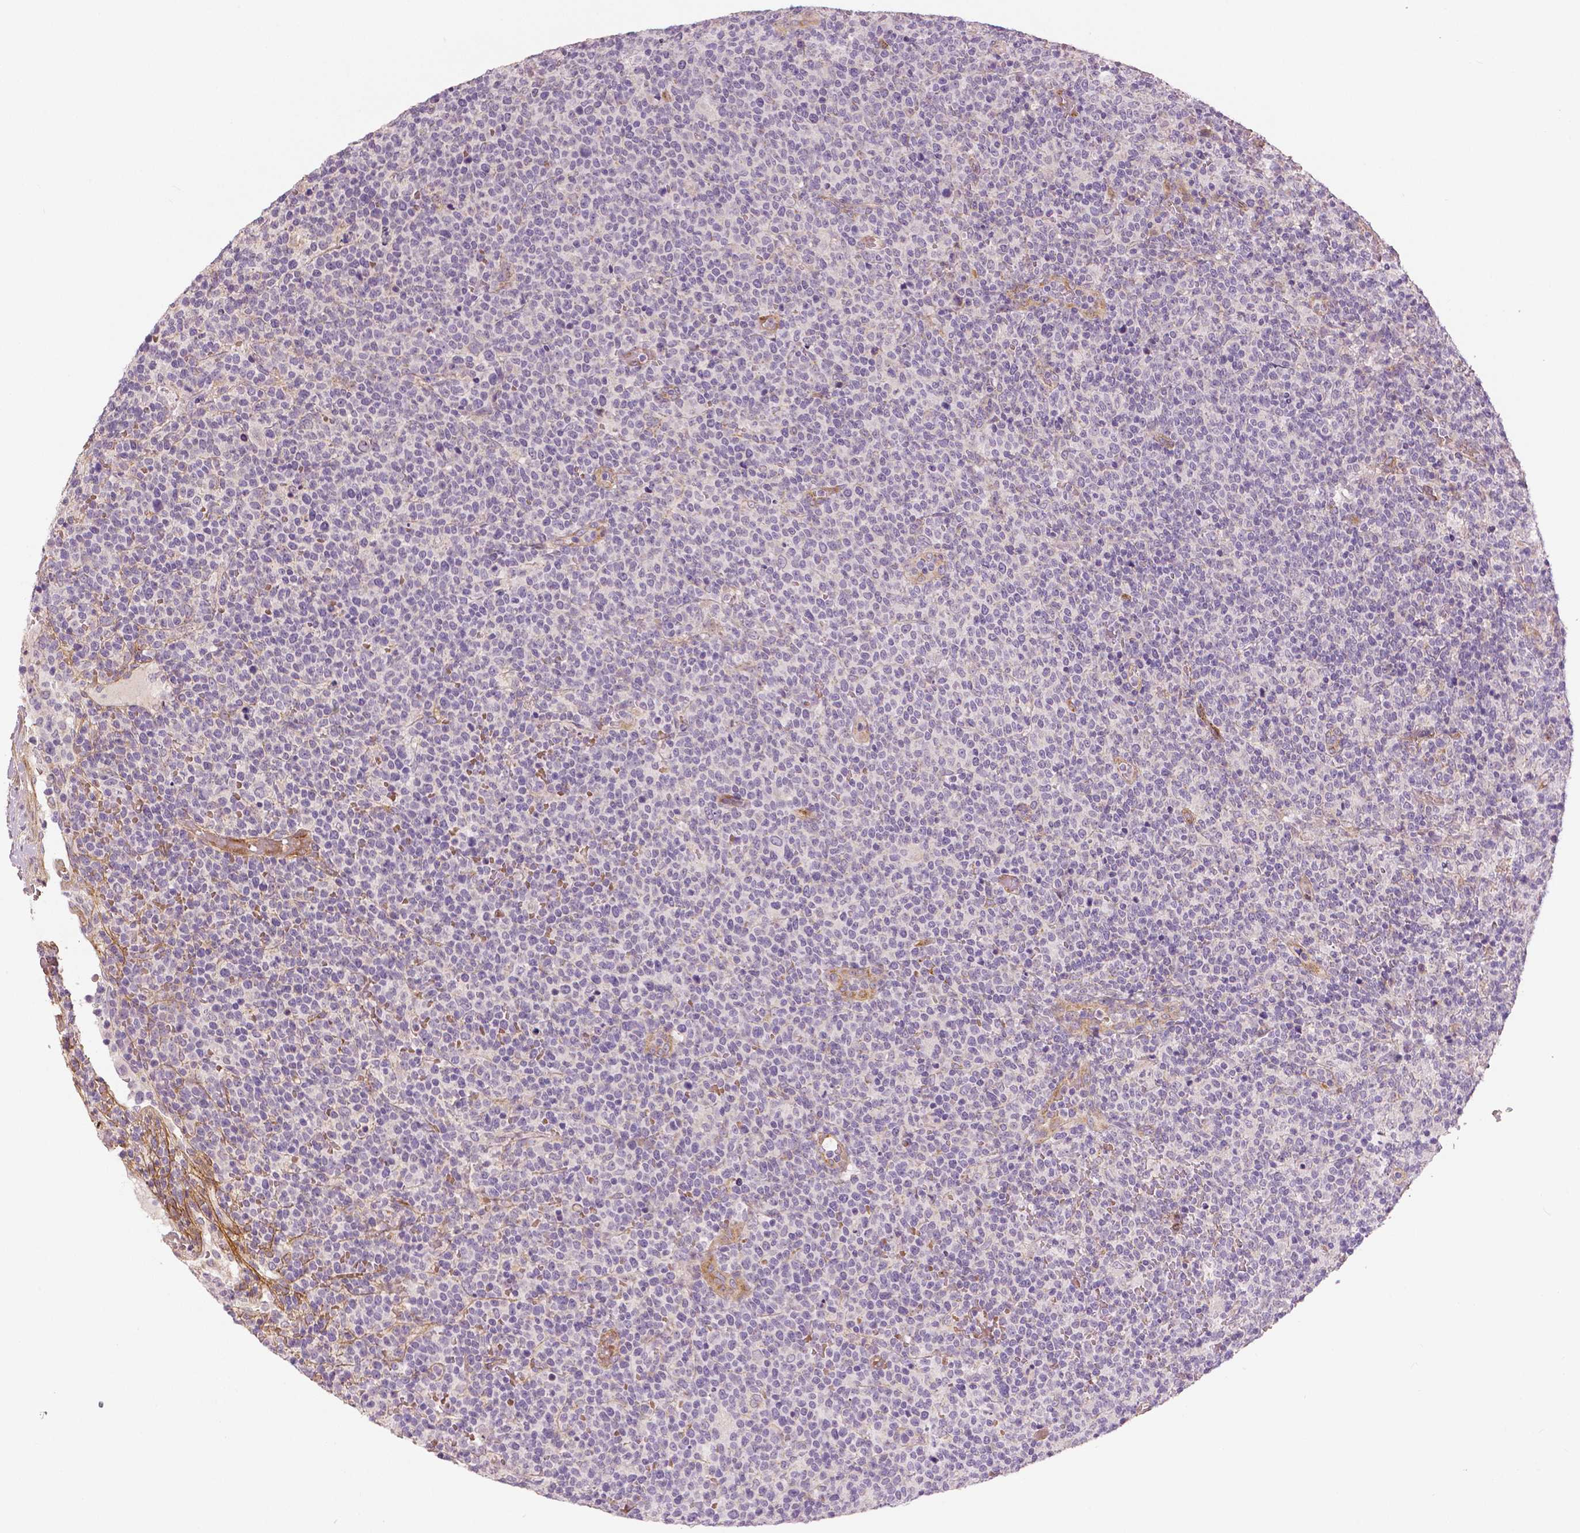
{"staining": {"intensity": "negative", "quantity": "none", "location": "none"}, "tissue": "lymphoma", "cell_type": "Tumor cells", "image_type": "cancer", "snomed": [{"axis": "morphology", "description": "Malignant lymphoma, non-Hodgkin's type, High grade"}, {"axis": "topography", "description": "Lymph node"}], "caption": "Immunohistochemical staining of lymphoma exhibits no significant expression in tumor cells.", "gene": "FLT1", "patient": {"sex": "male", "age": 61}}